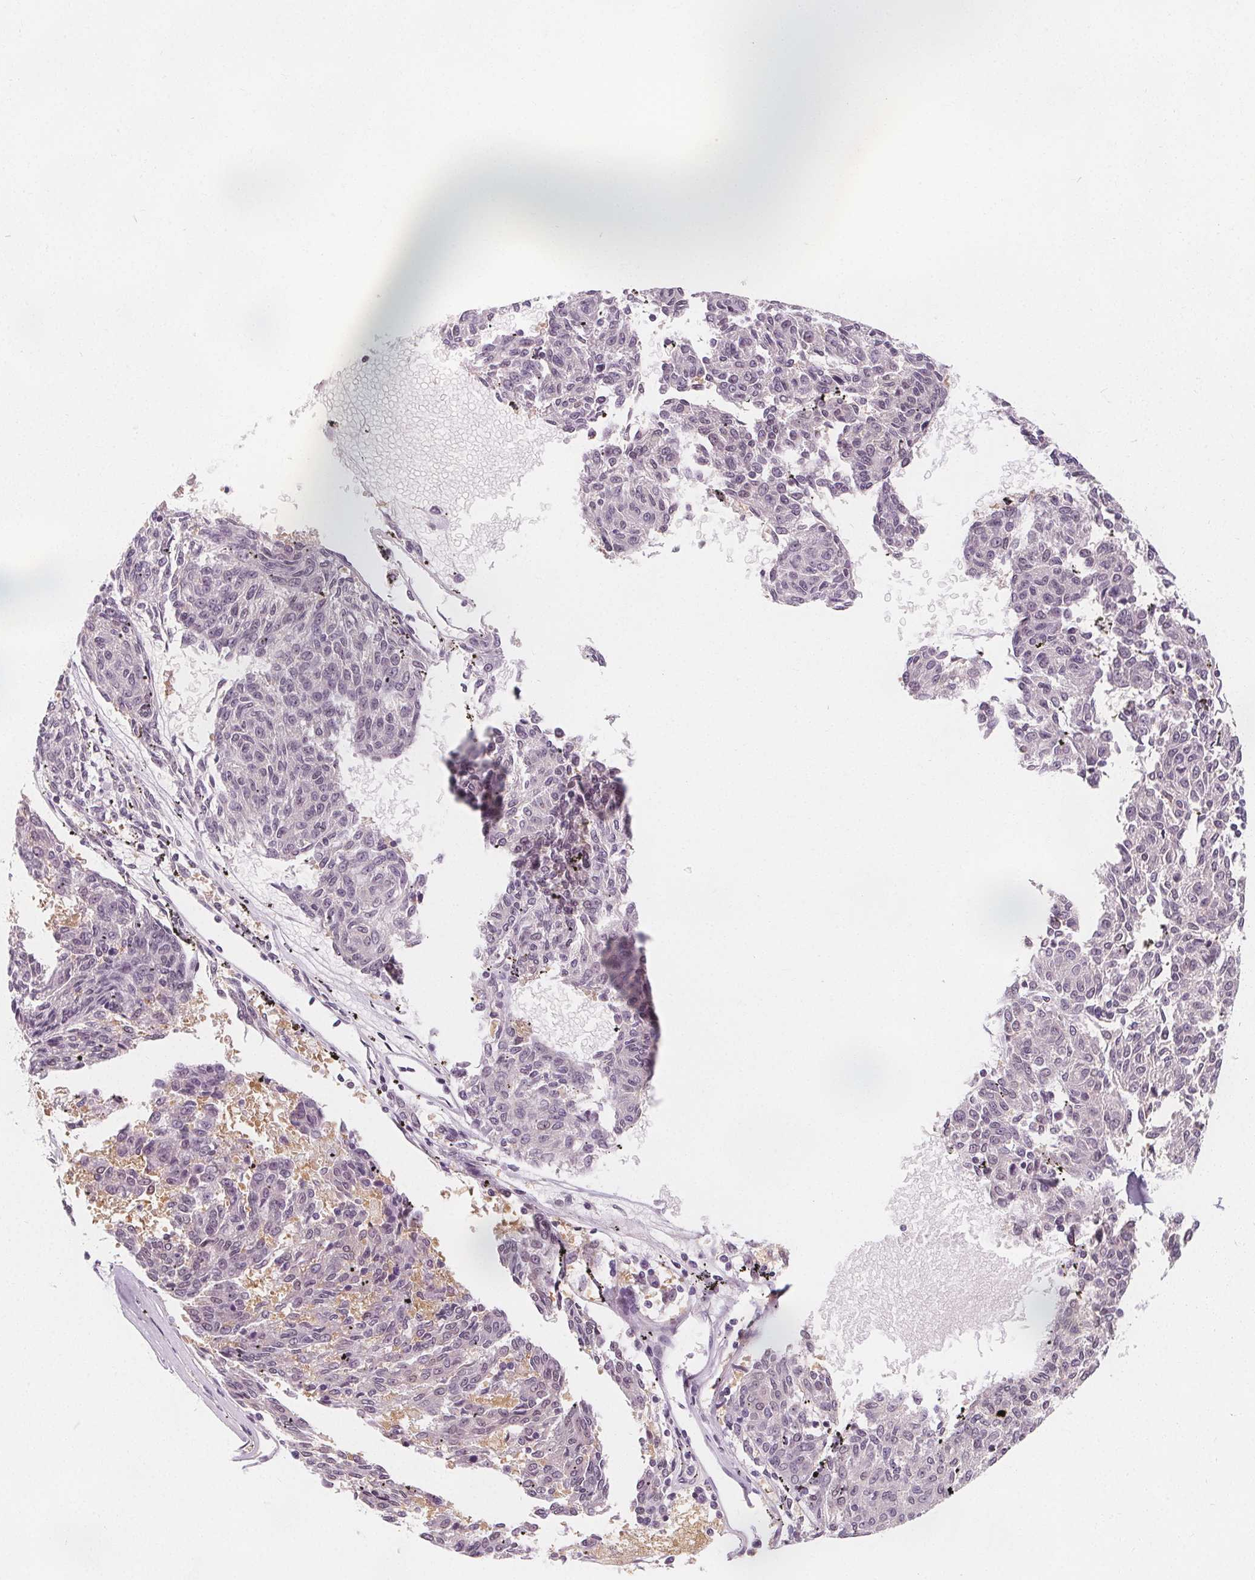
{"staining": {"intensity": "negative", "quantity": "none", "location": "none"}, "tissue": "melanoma", "cell_type": "Tumor cells", "image_type": "cancer", "snomed": [{"axis": "morphology", "description": "Malignant melanoma, NOS"}, {"axis": "topography", "description": "Skin"}], "caption": "A high-resolution histopathology image shows immunohistochemistry (IHC) staining of melanoma, which exhibits no significant positivity in tumor cells.", "gene": "UGP2", "patient": {"sex": "female", "age": 72}}